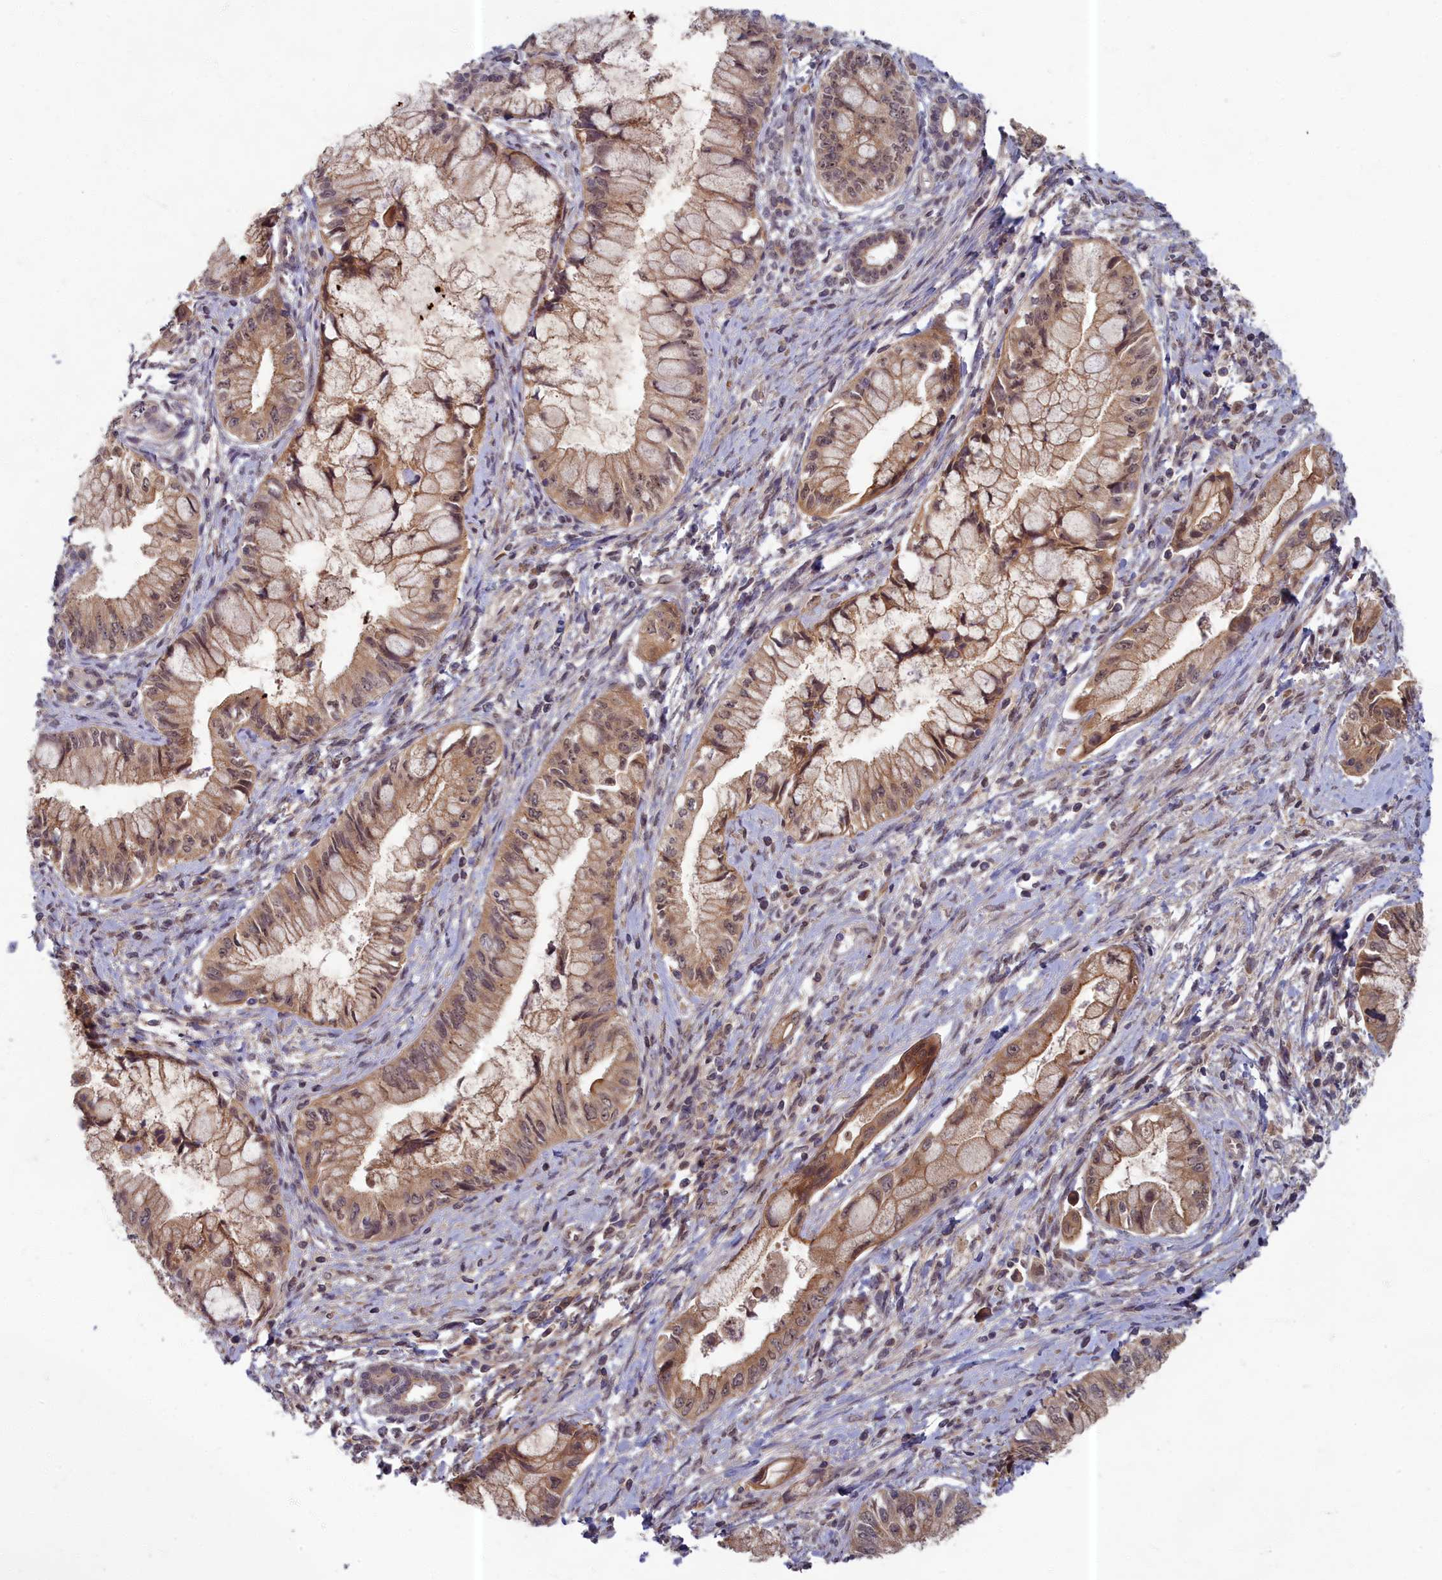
{"staining": {"intensity": "weak", "quantity": ">75%", "location": "cytoplasmic/membranous"}, "tissue": "pancreatic cancer", "cell_type": "Tumor cells", "image_type": "cancer", "snomed": [{"axis": "morphology", "description": "Adenocarcinoma, NOS"}, {"axis": "topography", "description": "Pancreas"}], "caption": "Immunohistochemistry (IHC) of pancreatic cancer exhibits low levels of weak cytoplasmic/membranous expression in approximately >75% of tumor cells.", "gene": "EARS2", "patient": {"sex": "male", "age": 48}}